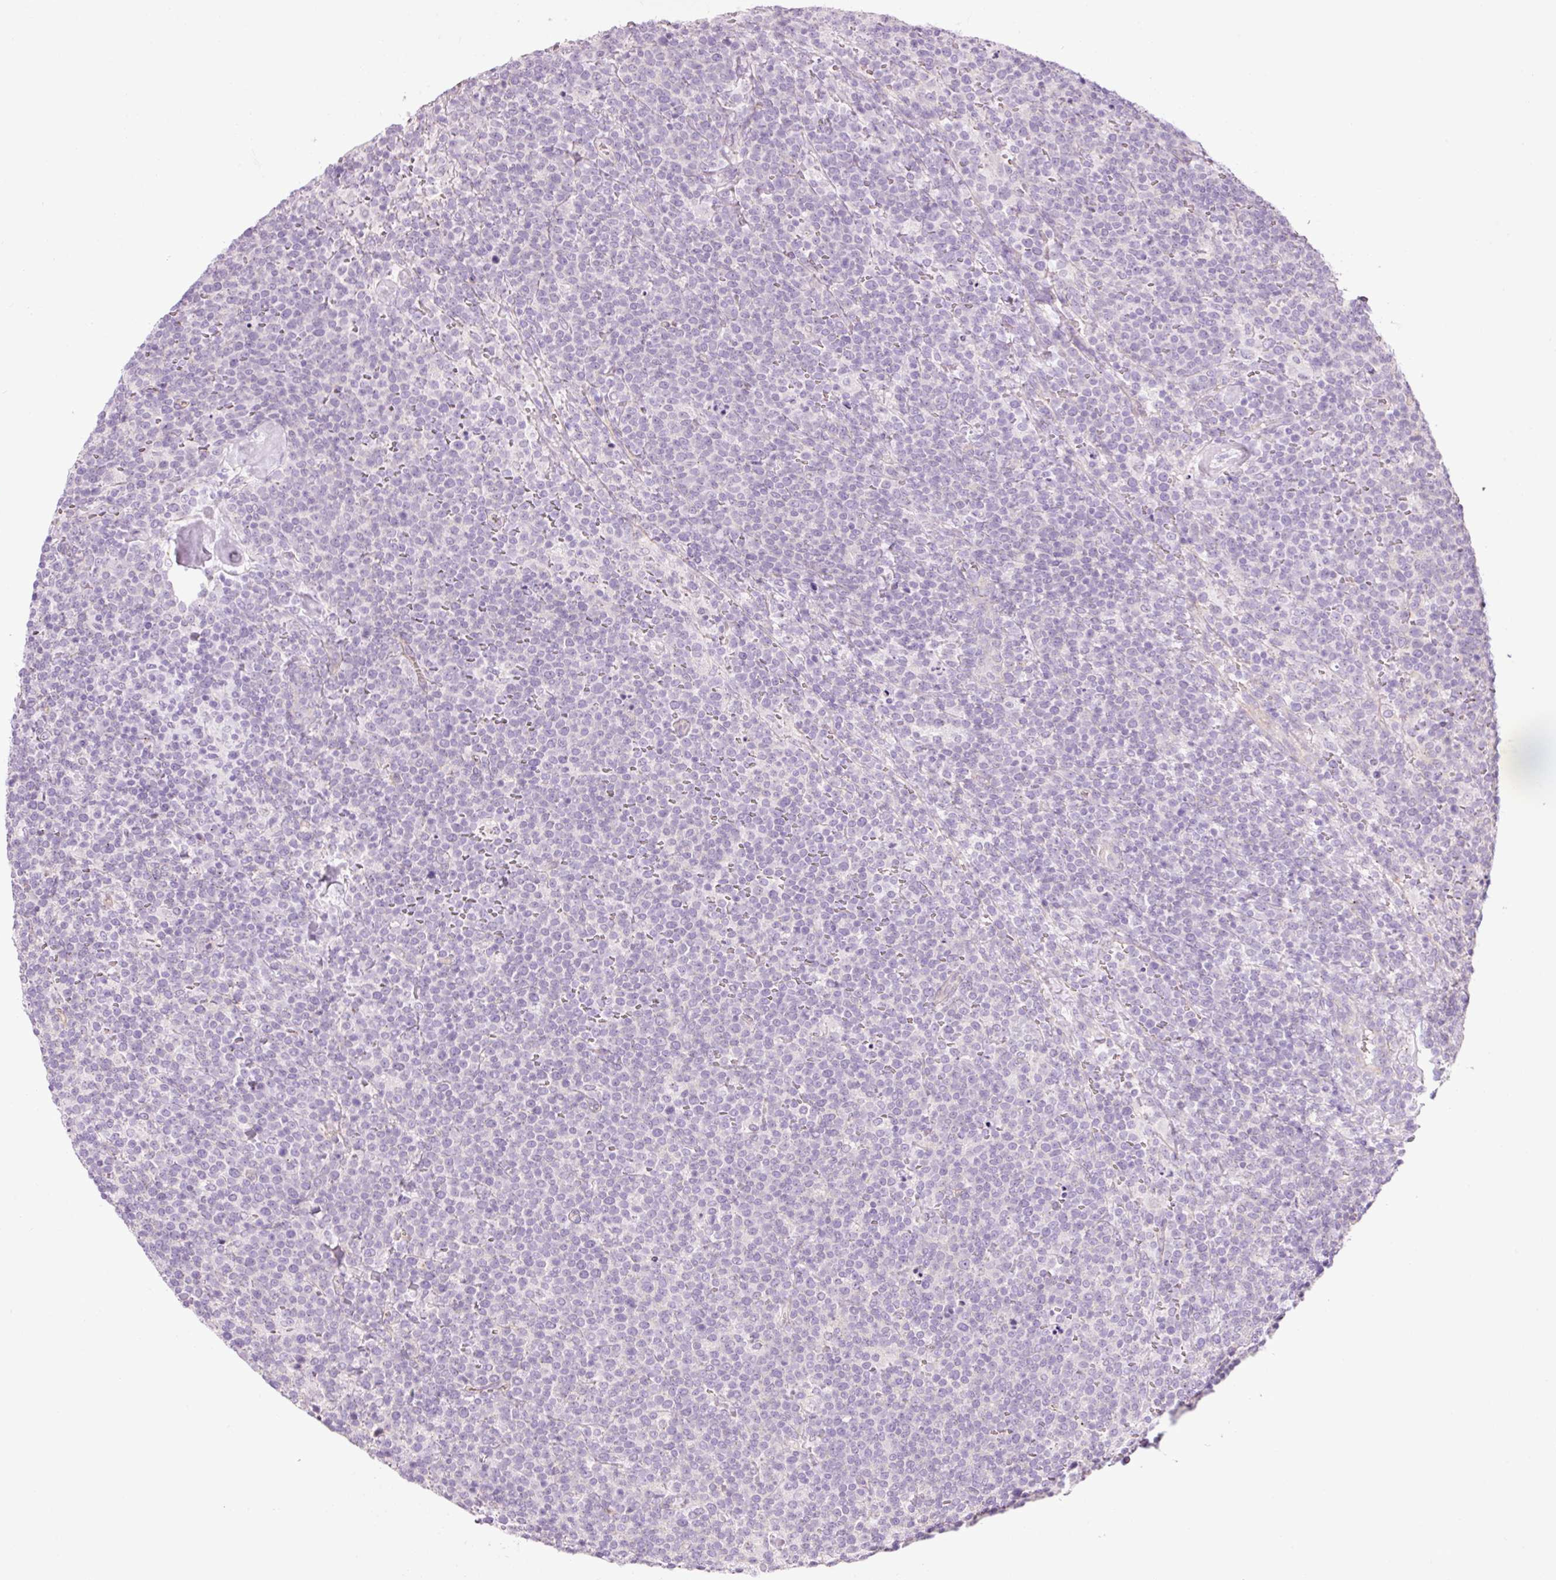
{"staining": {"intensity": "negative", "quantity": "none", "location": "none"}, "tissue": "lymphoma", "cell_type": "Tumor cells", "image_type": "cancer", "snomed": [{"axis": "morphology", "description": "Malignant lymphoma, non-Hodgkin's type, High grade"}, {"axis": "topography", "description": "Lymph node"}], "caption": "Image shows no significant protein expression in tumor cells of malignant lymphoma, non-Hodgkin's type (high-grade).", "gene": "HSPA4L", "patient": {"sex": "male", "age": 61}}